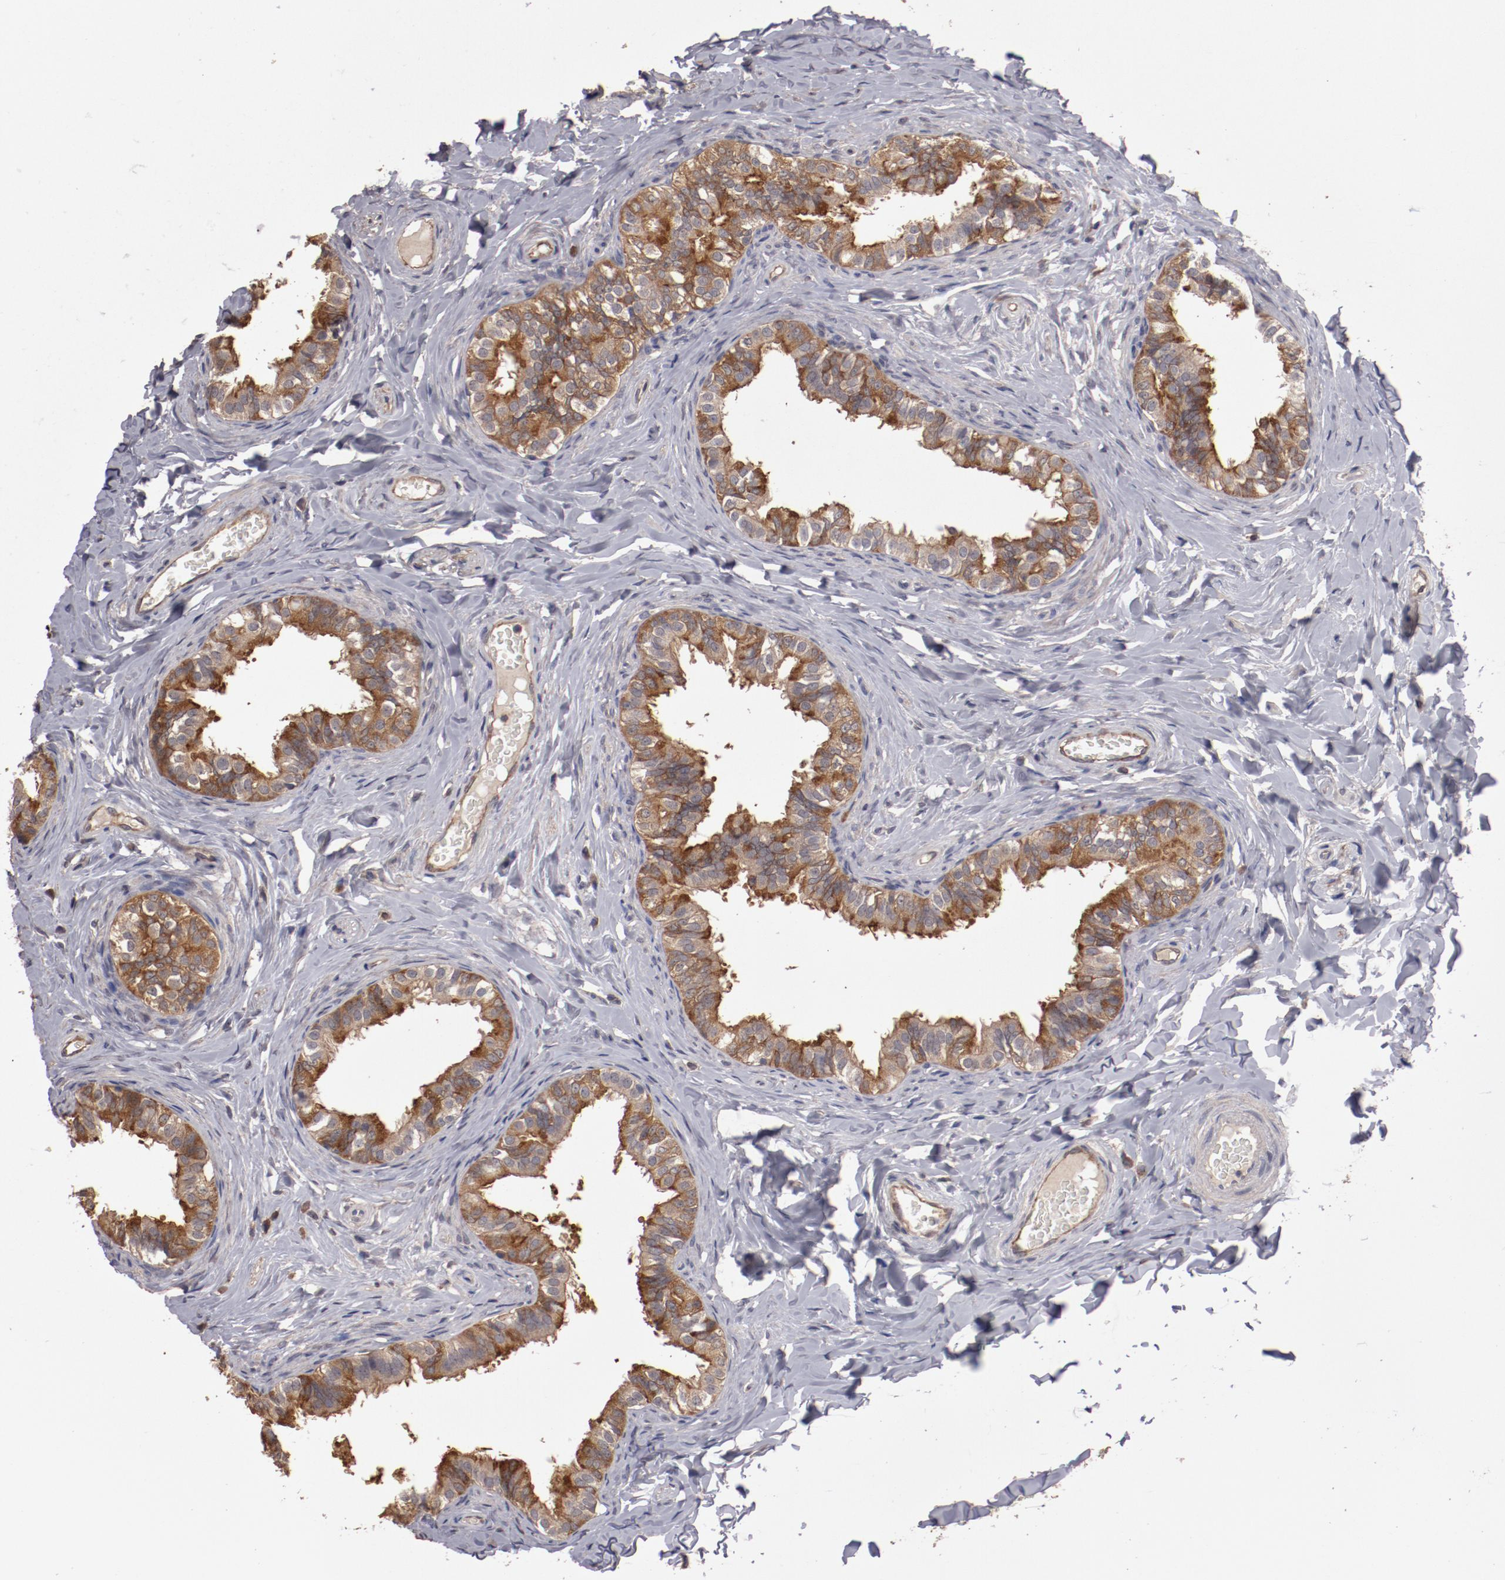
{"staining": {"intensity": "strong", "quantity": ">75%", "location": "cytoplasmic/membranous"}, "tissue": "epididymis", "cell_type": "Glandular cells", "image_type": "normal", "snomed": [{"axis": "morphology", "description": "Normal tissue, NOS"}, {"axis": "topography", "description": "Soft tissue"}, {"axis": "topography", "description": "Epididymis"}], "caption": "DAB (3,3'-diaminobenzidine) immunohistochemical staining of benign epididymis shows strong cytoplasmic/membranous protein positivity in about >75% of glandular cells.", "gene": "LRRC75B", "patient": {"sex": "male", "age": 26}}